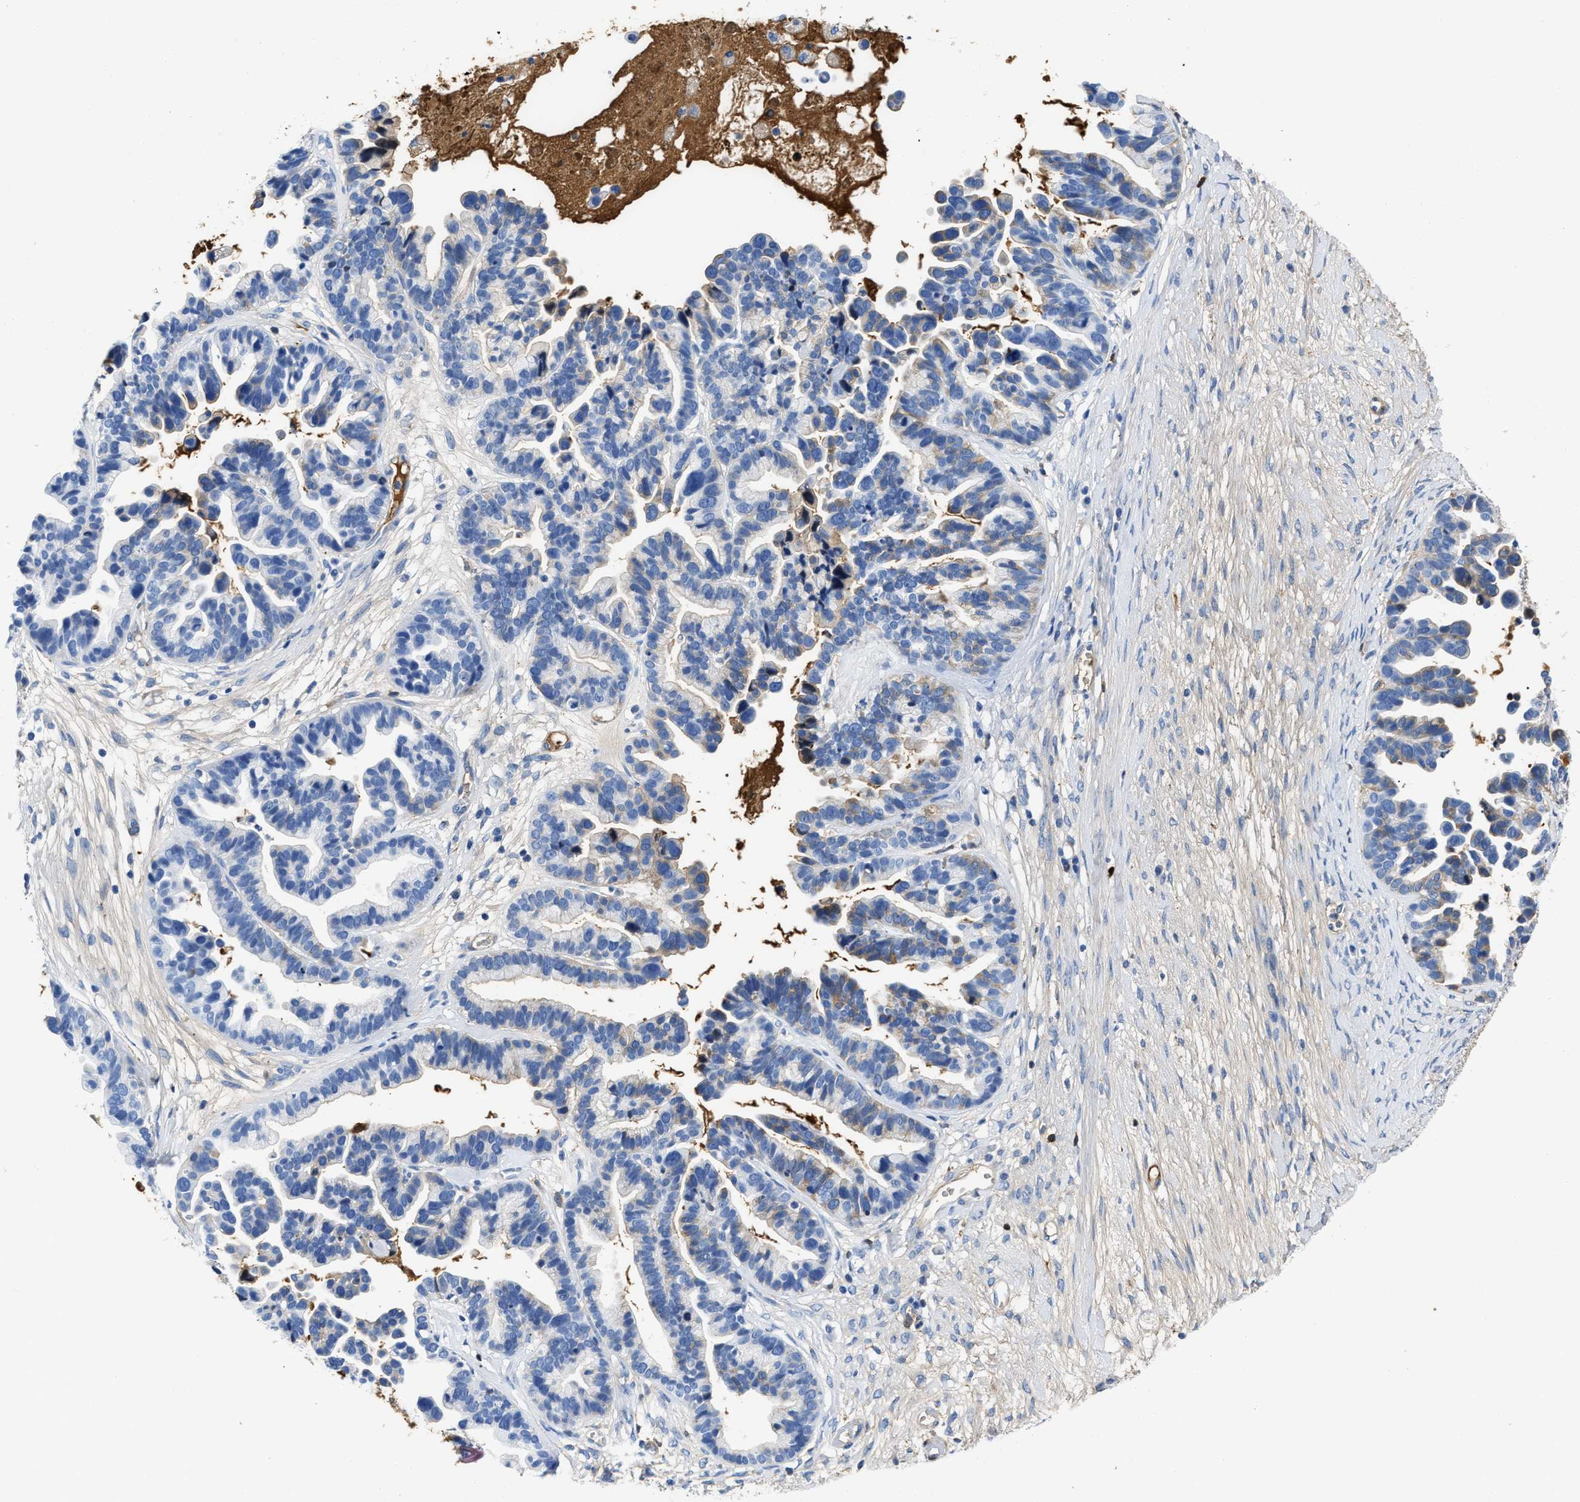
{"staining": {"intensity": "moderate", "quantity": "25%-75%", "location": "cytoplasmic/membranous"}, "tissue": "ovarian cancer", "cell_type": "Tumor cells", "image_type": "cancer", "snomed": [{"axis": "morphology", "description": "Cystadenocarcinoma, serous, NOS"}, {"axis": "topography", "description": "Ovary"}], "caption": "This micrograph shows IHC staining of human ovarian cancer, with medium moderate cytoplasmic/membranous expression in about 25%-75% of tumor cells.", "gene": "GC", "patient": {"sex": "female", "age": 56}}